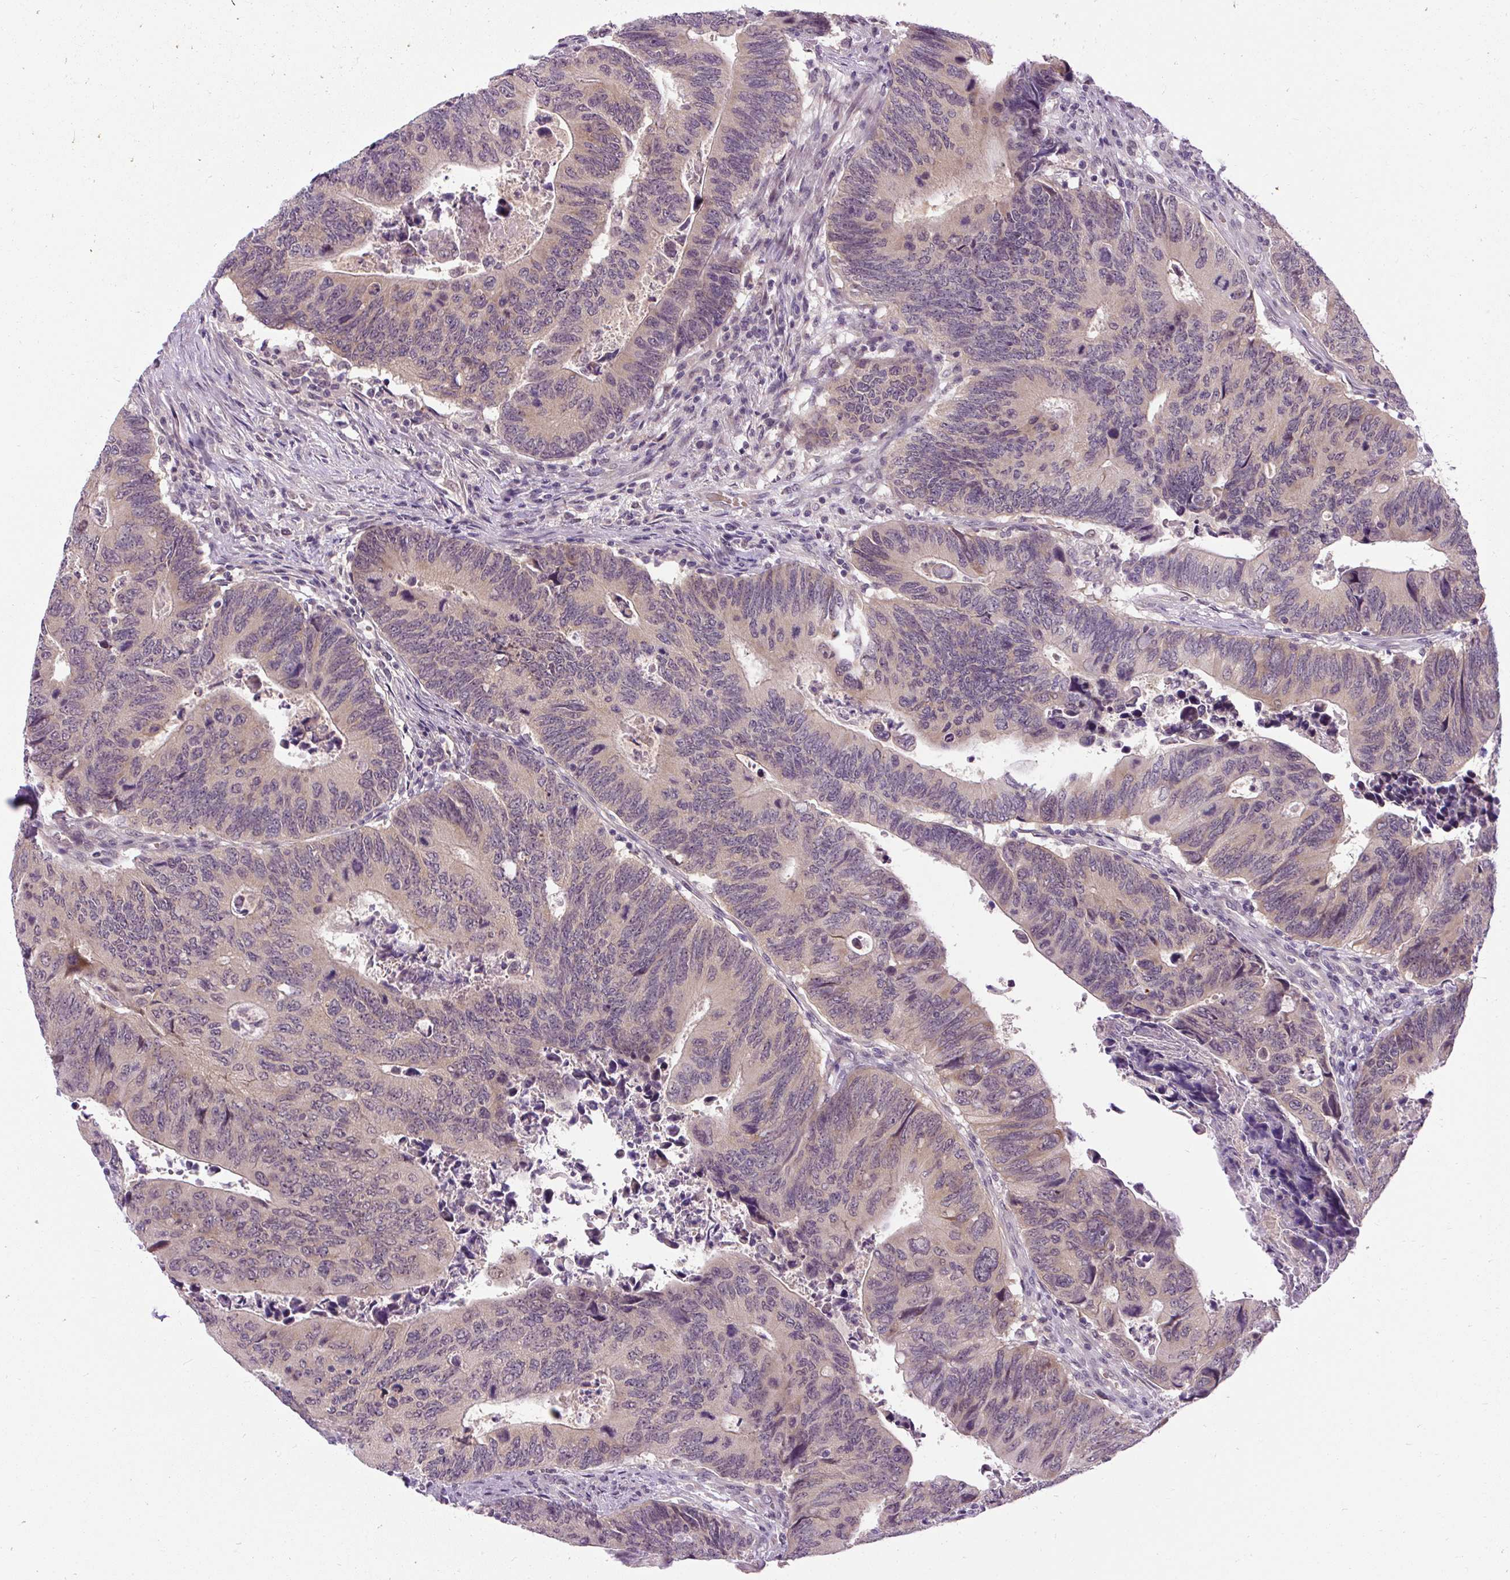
{"staining": {"intensity": "weak", "quantity": "<25%", "location": "cytoplasmic/membranous"}, "tissue": "colorectal cancer", "cell_type": "Tumor cells", "image_type": "cancer", "snomed": [{"axis": "morphology", "description": "Adenocarcinoma, NOS"}, {"axis": "topography", "description": "Colon"}], "caption": "Protein analysis of colorectal cancer displays no significant positivity in tumor cells.", "gene": "FAM117B", "patient": {"sex": "male", "age": 87}}